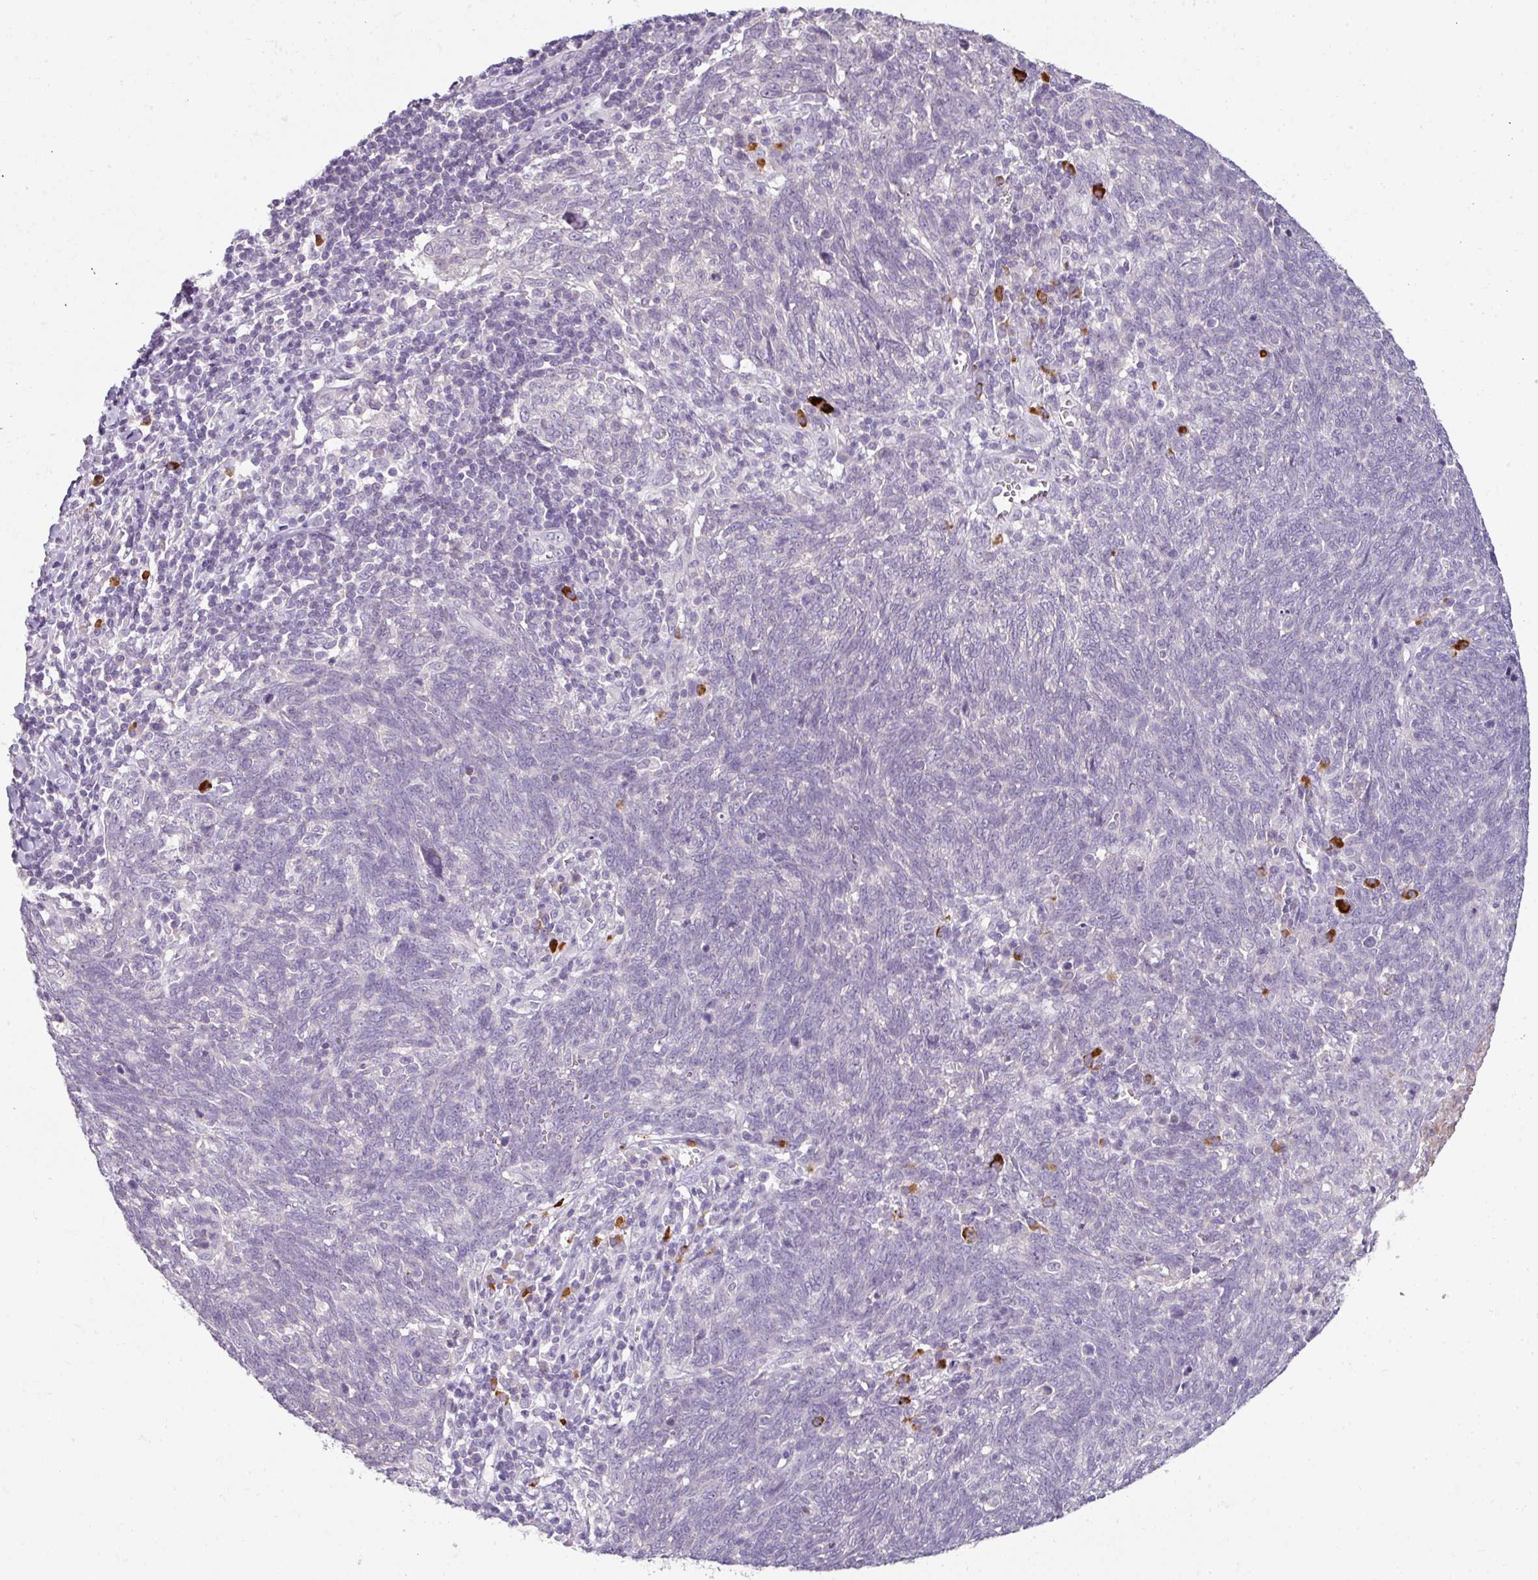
{"staining": {"intensity": "negative", "quantity": "none", "location": "none"}, "tissue": "lung cancer", "cell_type": "Tumor cells", "image_type": "cancer", "snomed": [{"axis": "morphology", "description": "Squamous cell carcinoma, NOS"}, {"axis": "topography", "description": "Lung"}], "caption": "This is a histopathology image of immunohistochemistry (IHC) staining of lung cancer (squamous cell carcinoma), which shows no staining in tumor cells.", "gene": "FHAD1", "patient": {"sex": "female", "age": 72}}